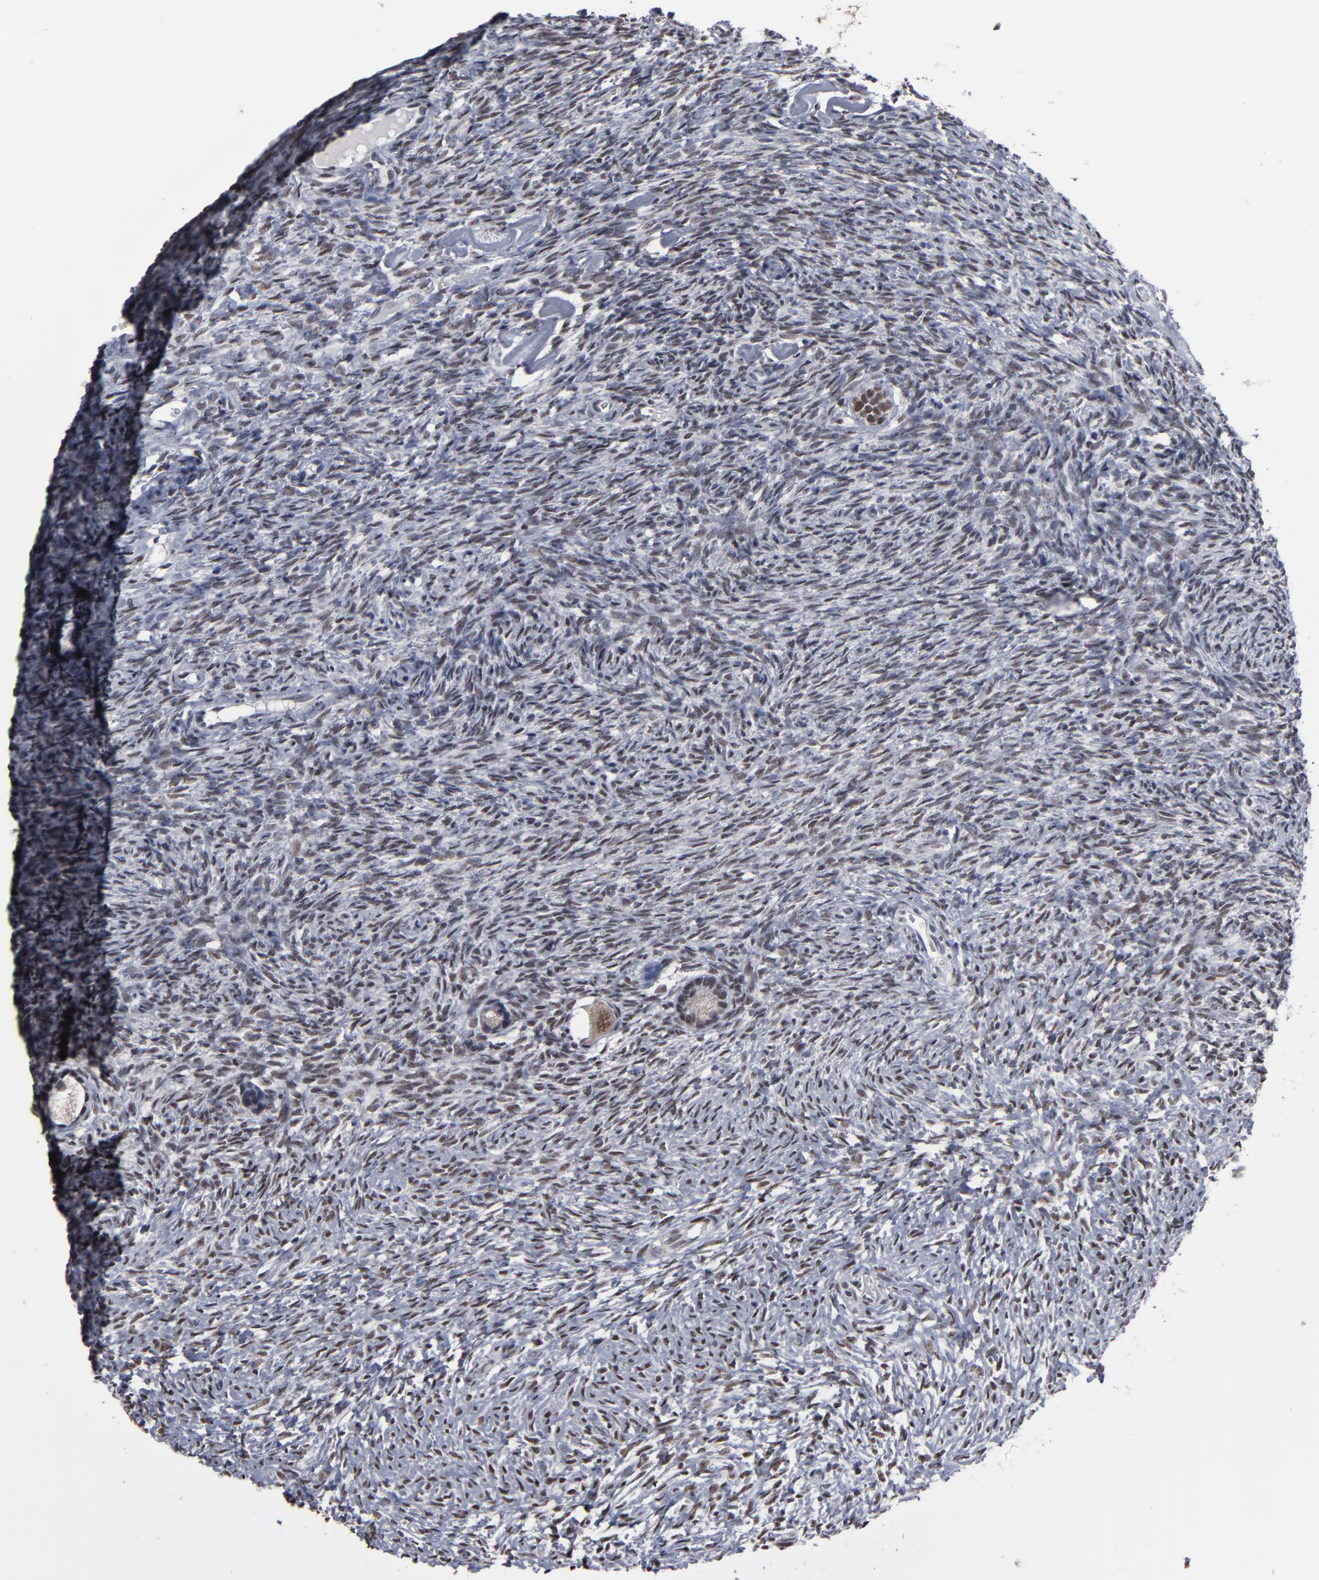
{"staining": {"intensity": "moderate", "quantity": ">75%", "location": "nuclear"}, "tissue": "ovary", "cell_type": "Follicle cells", "image_type": "normal", "snomed": [{"axis": "morphology", "description": "Normal tissue, NOS"}, {"axis": "topography", "description": "Ovary"}], "caption": "Immunohistochemistry (IHC) micrograph of unremarkable ovary: human ovary stained using immunohistochemistry (IHC) exhibits medium levels of moderate protein expression localized specifically in the nuclear of follicle cells, appearing as a nuclear brown color.", "gene": "SSRP1", "patient": {"sex": "female", "age": 35}}